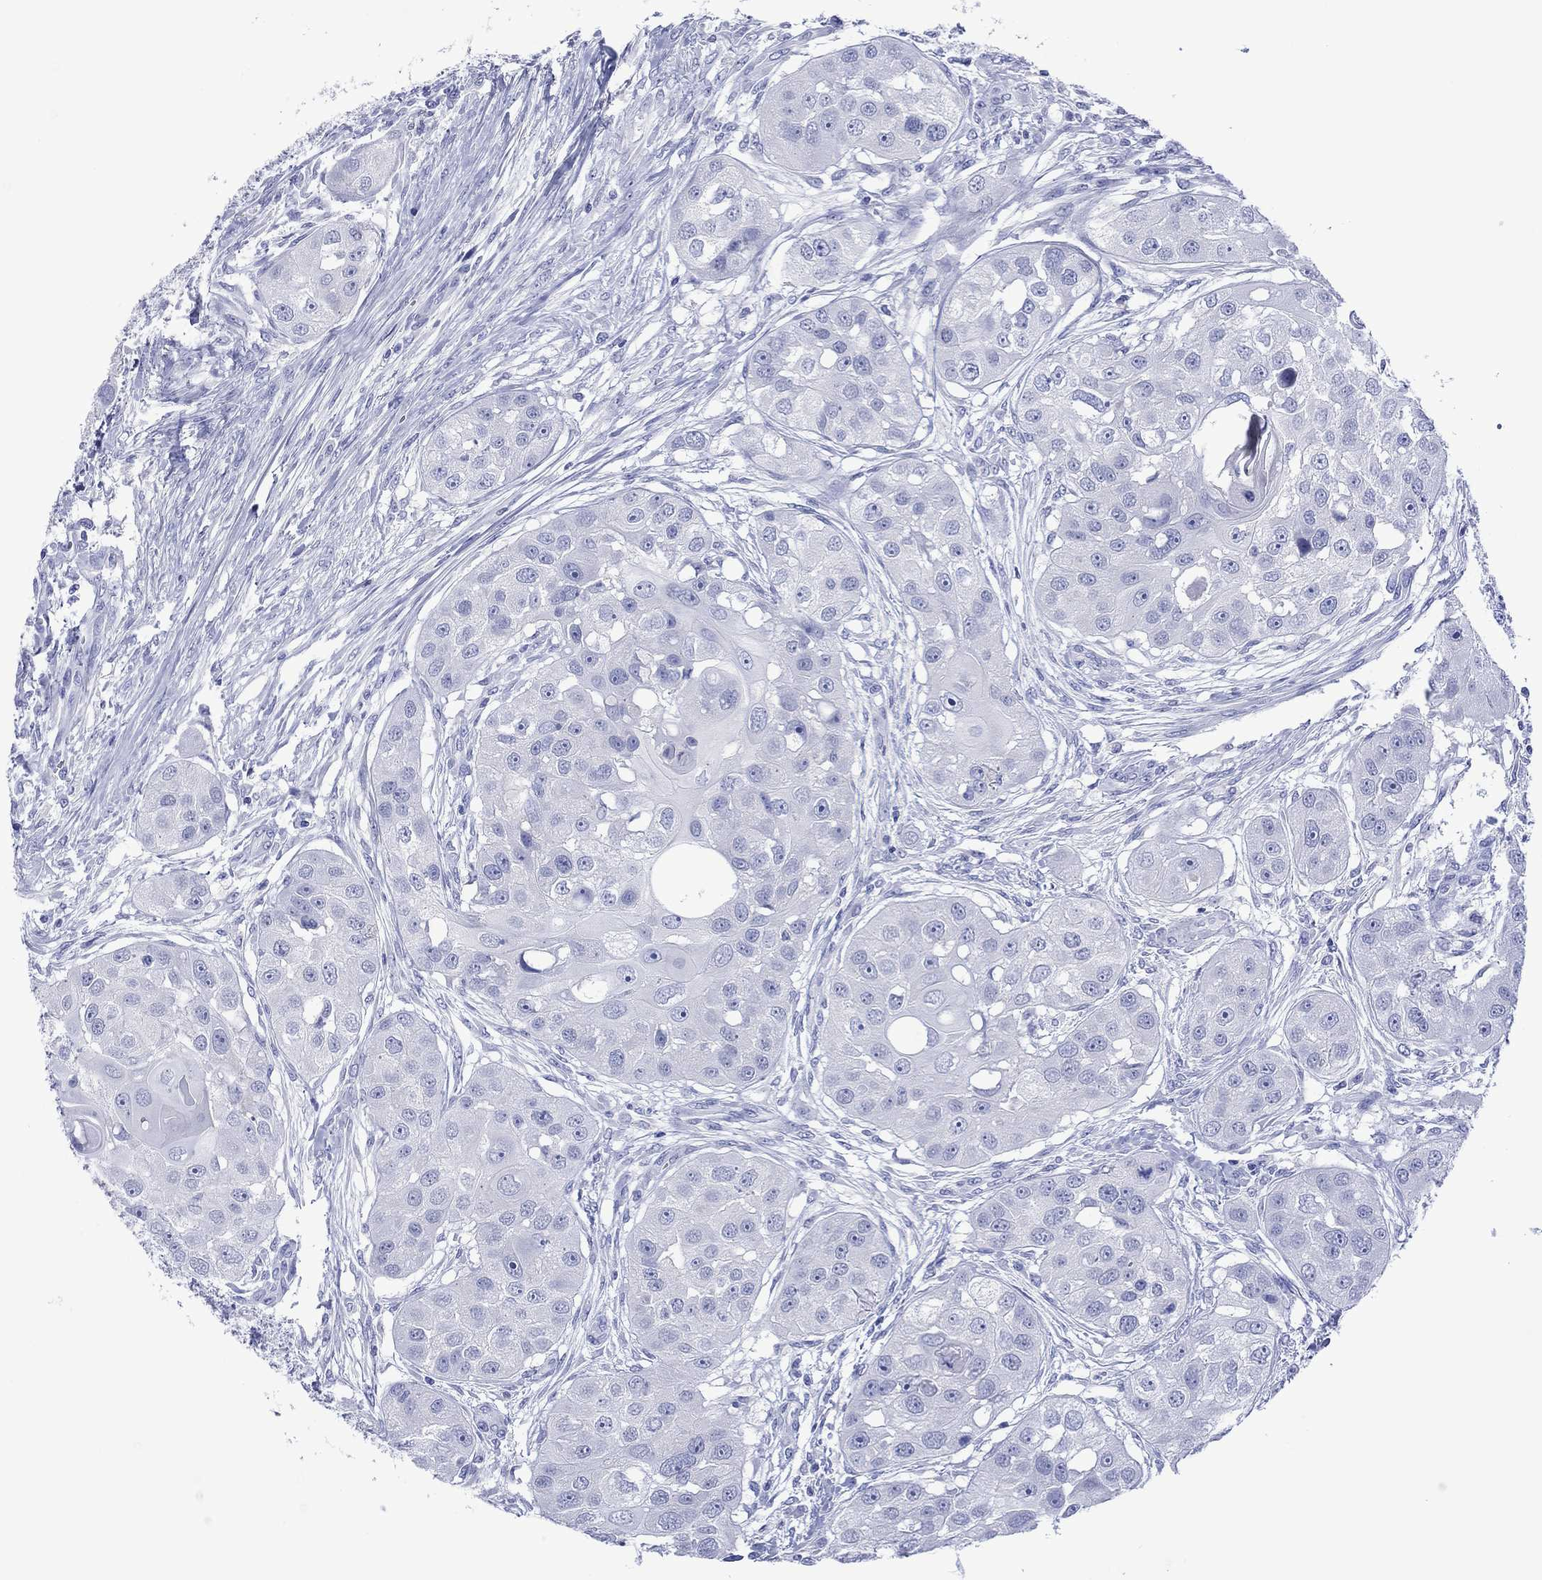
{"staining": {"intensity": "negative", "quantity": "none", "location": "none"}, "tissue": "head and neck cancer", "cell_type": "Tumor cells", "image_type": "cancer", "snomed": [{"axis": "morphology", "description": "Normal tissue, NOS"}, {"axis": "morphology", "description": "Squamous cell carcinoma, NOS"}, {"axis": "topography", "description": "Skeletal muscle"}, {"axis": "topography", "description": "Head-Neck"}], "caption": "Immunohistochemistry (IHC) histopathology image of neoplastic tissue: squamous cell carcinoma (head and neck) stained with DAB demonstrates no significant protein staining in tumor cells. The staining was performed using DAB (3,3'-diaminobenzidine) to visualize the protein expression in brown, while the nuclei were stained in blue with hematoxylin (Magnification: 20x).", "gene": "MLANA", "patient": {"sex": "male", "age": 51}}